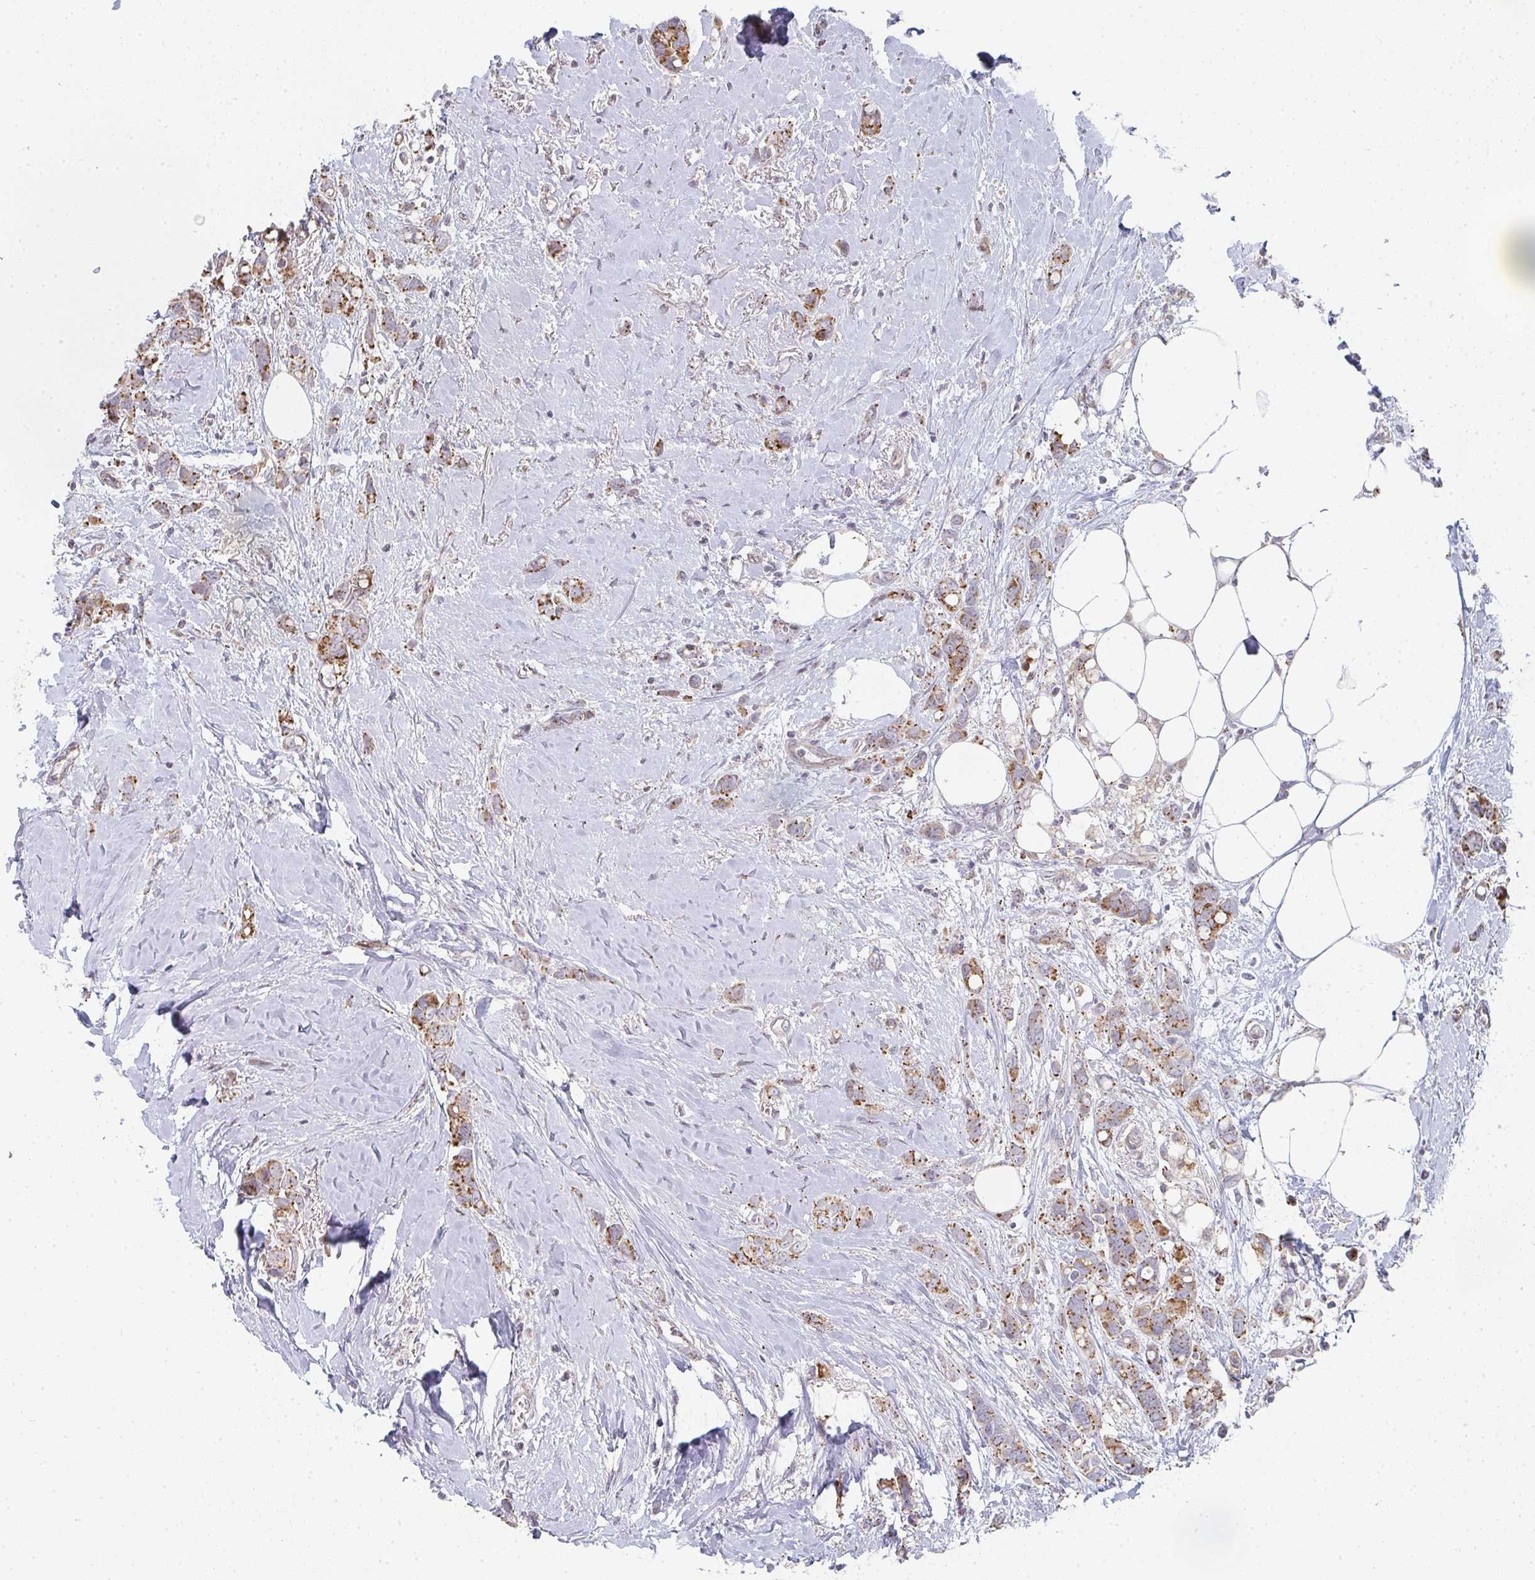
{"staining": {"intensity": "moderate", "quantity": ">75%", "location": "cytoplasmic/membranous"}, "tissue": "breast cancer", "cell_type": "Tumor cells", "image_type": "cancer", "snomed": [{"axis": "morphology", "description": "Lobular carcinoma"}, {"axis": "topography", "description": "Breast"}], "caption": "Approximately >75% of tumor cells in breast cancer show moderate cytoplasmic/membranous protein positivity as visualized by brown immunohistochemical staining.", "gene": "ZNF526", "patient": {"sex": "female", "age": 91}}